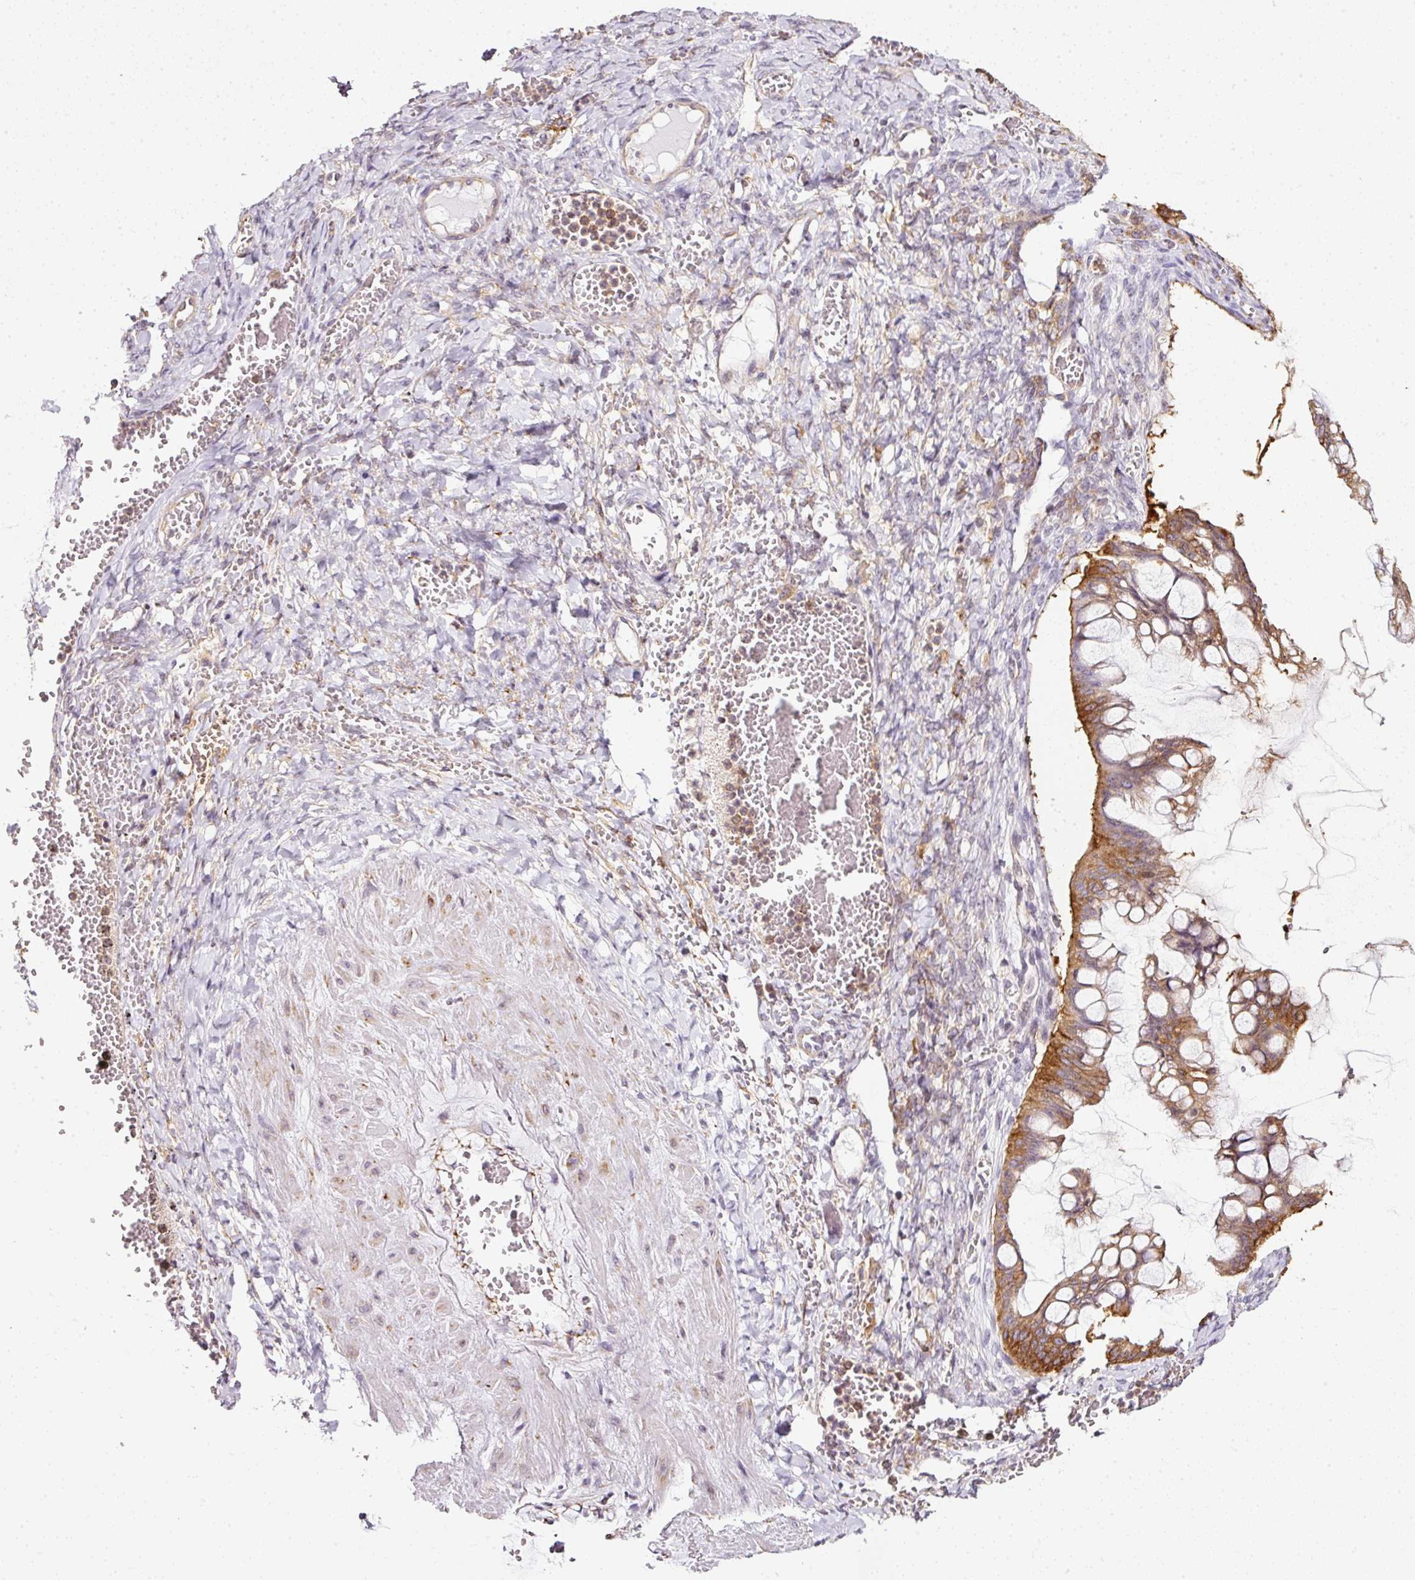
{"staining": {"intensity": "moderate", "quantity": ">75%", "location": "cytoplasmic/membranous"}, "tissue": "ovarian cancer", "cell_type": "Tumor cells", "image_type": "cancer", "snomed": [{"axis": "morphology", "description": "Cystadenocarcinoma, mucinous, NOS"}, {"axis": "topography", "description": "Ovary"}], "caption": "DAB (3,3'-diaminobenzidine) immunohistochemical staining of mucinous cystadenocarcinoma (ovarian) shows moderate cytoplasmic/membranous protein staining in approximately >75% of tumor cells.", "gene": "SCNM1", "patient": {"sex": "female", "age": 73}}